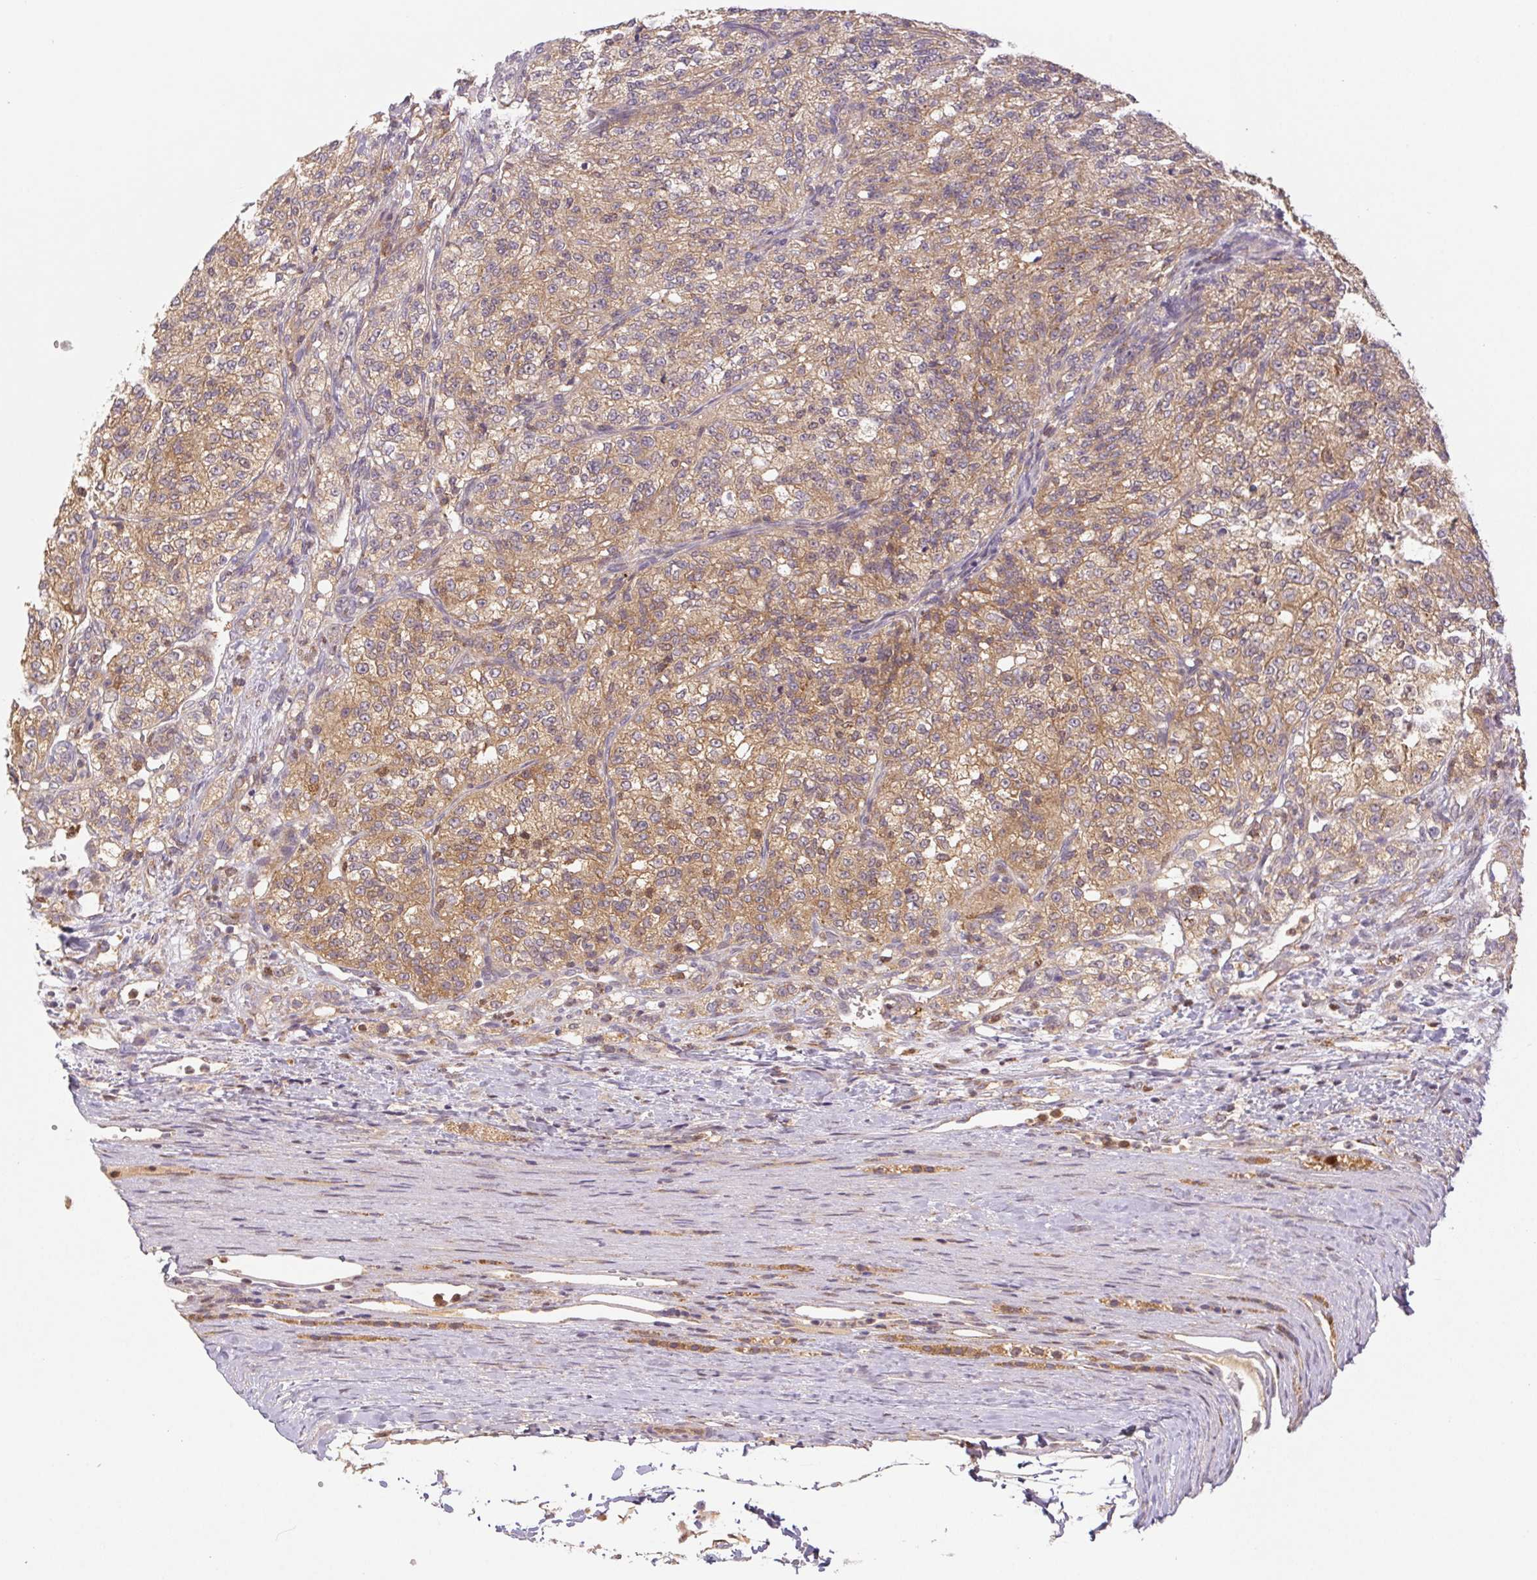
{"staining": {"intensity": "moderate", "quantity": ">75%", "location": "cytoplasmic/membranous"}, "tissue": "renal cancer", "cell_type": "Tumor cells", "image_type": "cancer", "snomed": [{"axis": "morphology", "description": "Adenocarcinoma, NOS"}, {"axis": "topography", "description": "Kidney"}], "caption": "Renal adenocarcinoma tissue exhibits moderate cytoplasmic/membranous expression in approximately >75% of tumor cells", "gene": "MTHFD1", "patient": {"sex": "female", "age": 63}}